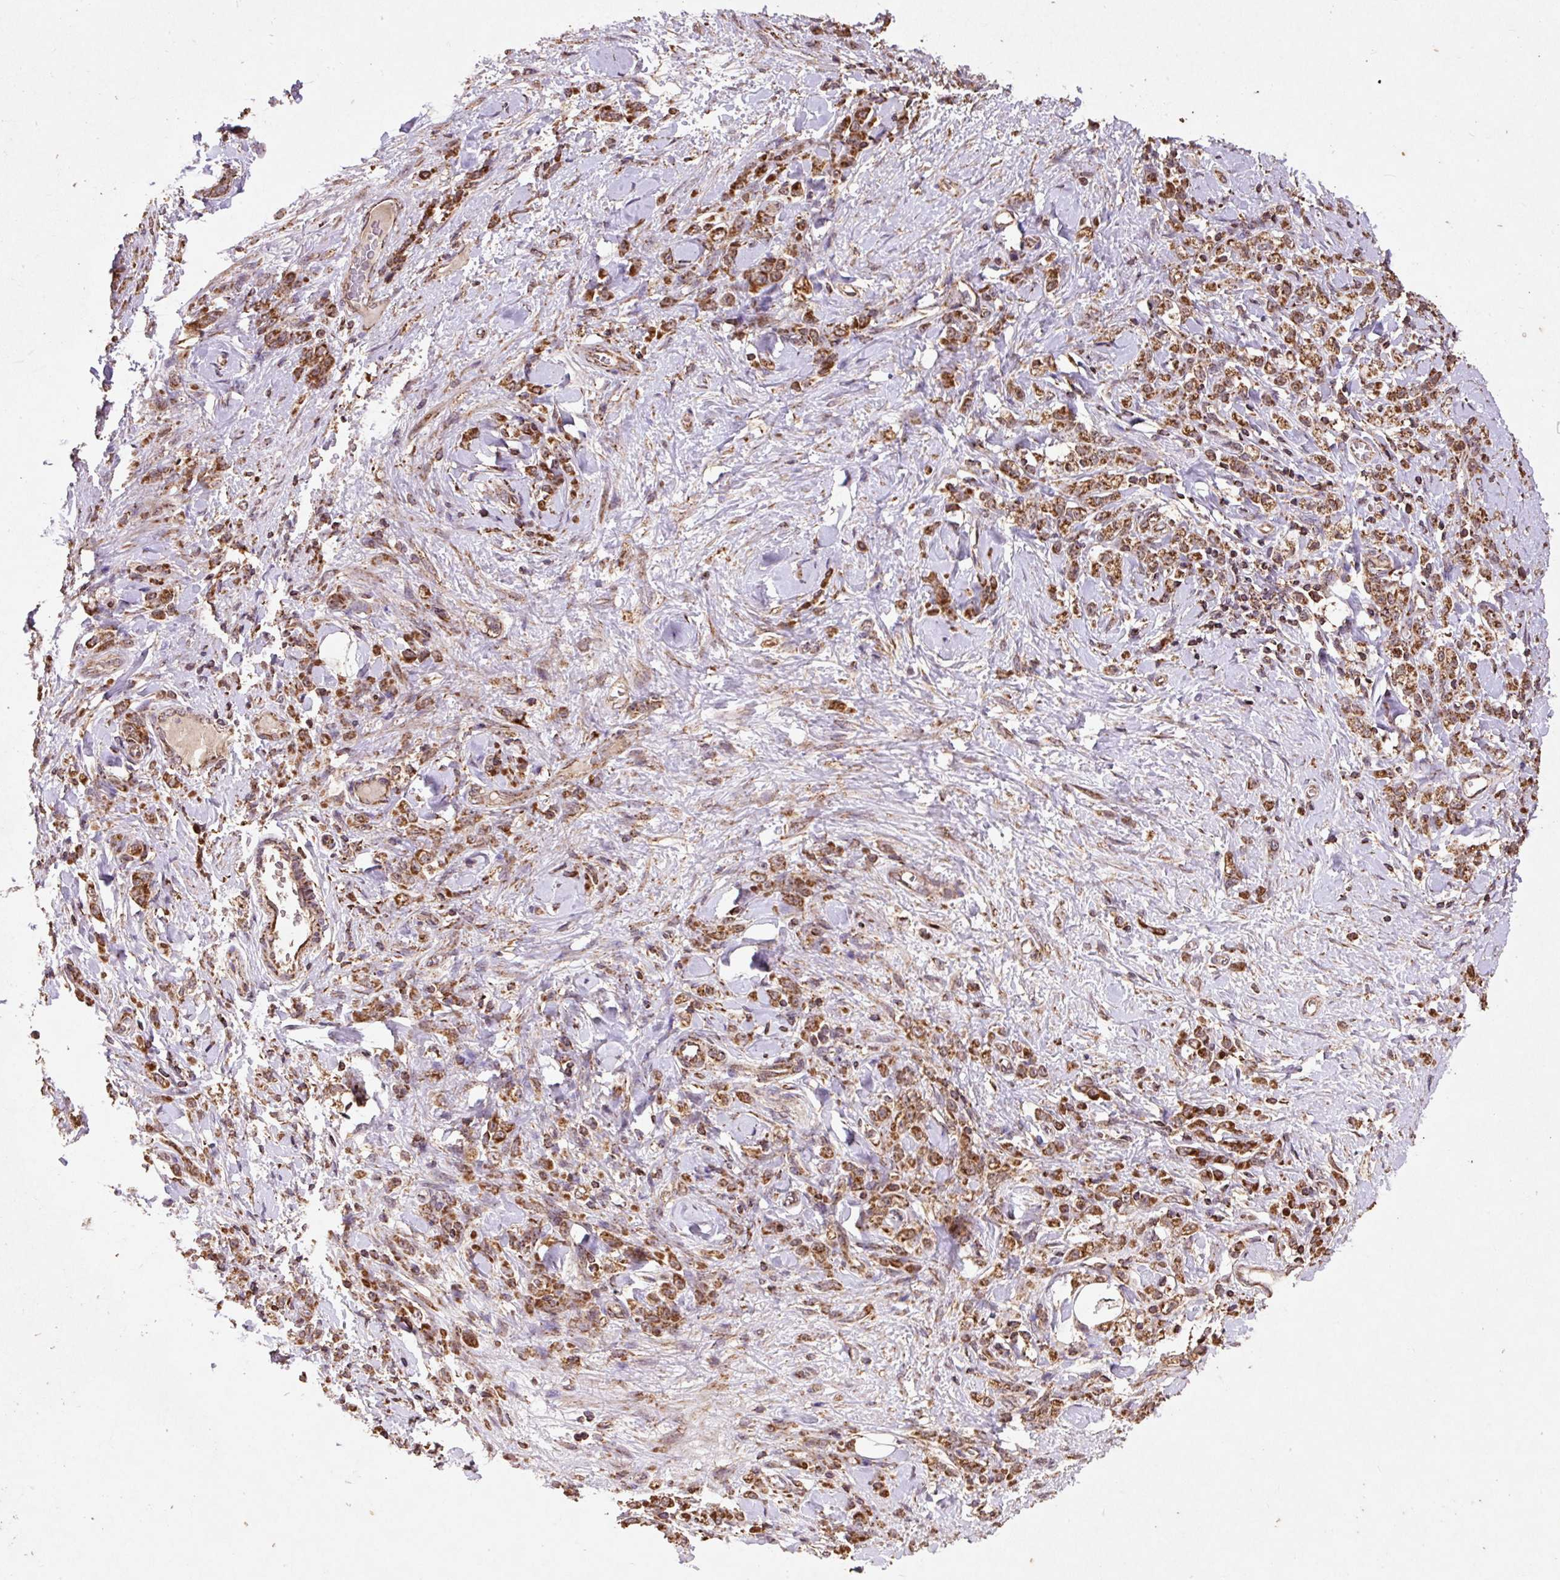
{"staining": {"intensity": "strong", "quantity": ">75%", "location": "cytoplasmic/membranous"}, "tissue": "stomach cancer", "cell_type": "Tumor cells", "image_type": "cancer", "snomed": [{"axis": "morphology", "description": "Normal tissue, NOS"}, {"axis": "morphology", "description": "Adenocarcinoma, NOS"}, {"axis": "topography", "description": "Stomach"}], "caption": "Immunohistochemistry (DAB (3,3'-diaminobenzidine)) staining of human stomach cancer (adenocarcinoma) shows strong cytoplasmic/membranous protein positivity in about >75% of tumor cells.", "gene": "ATP5F1A", "patient": {"sex": "male", "age": 82}}